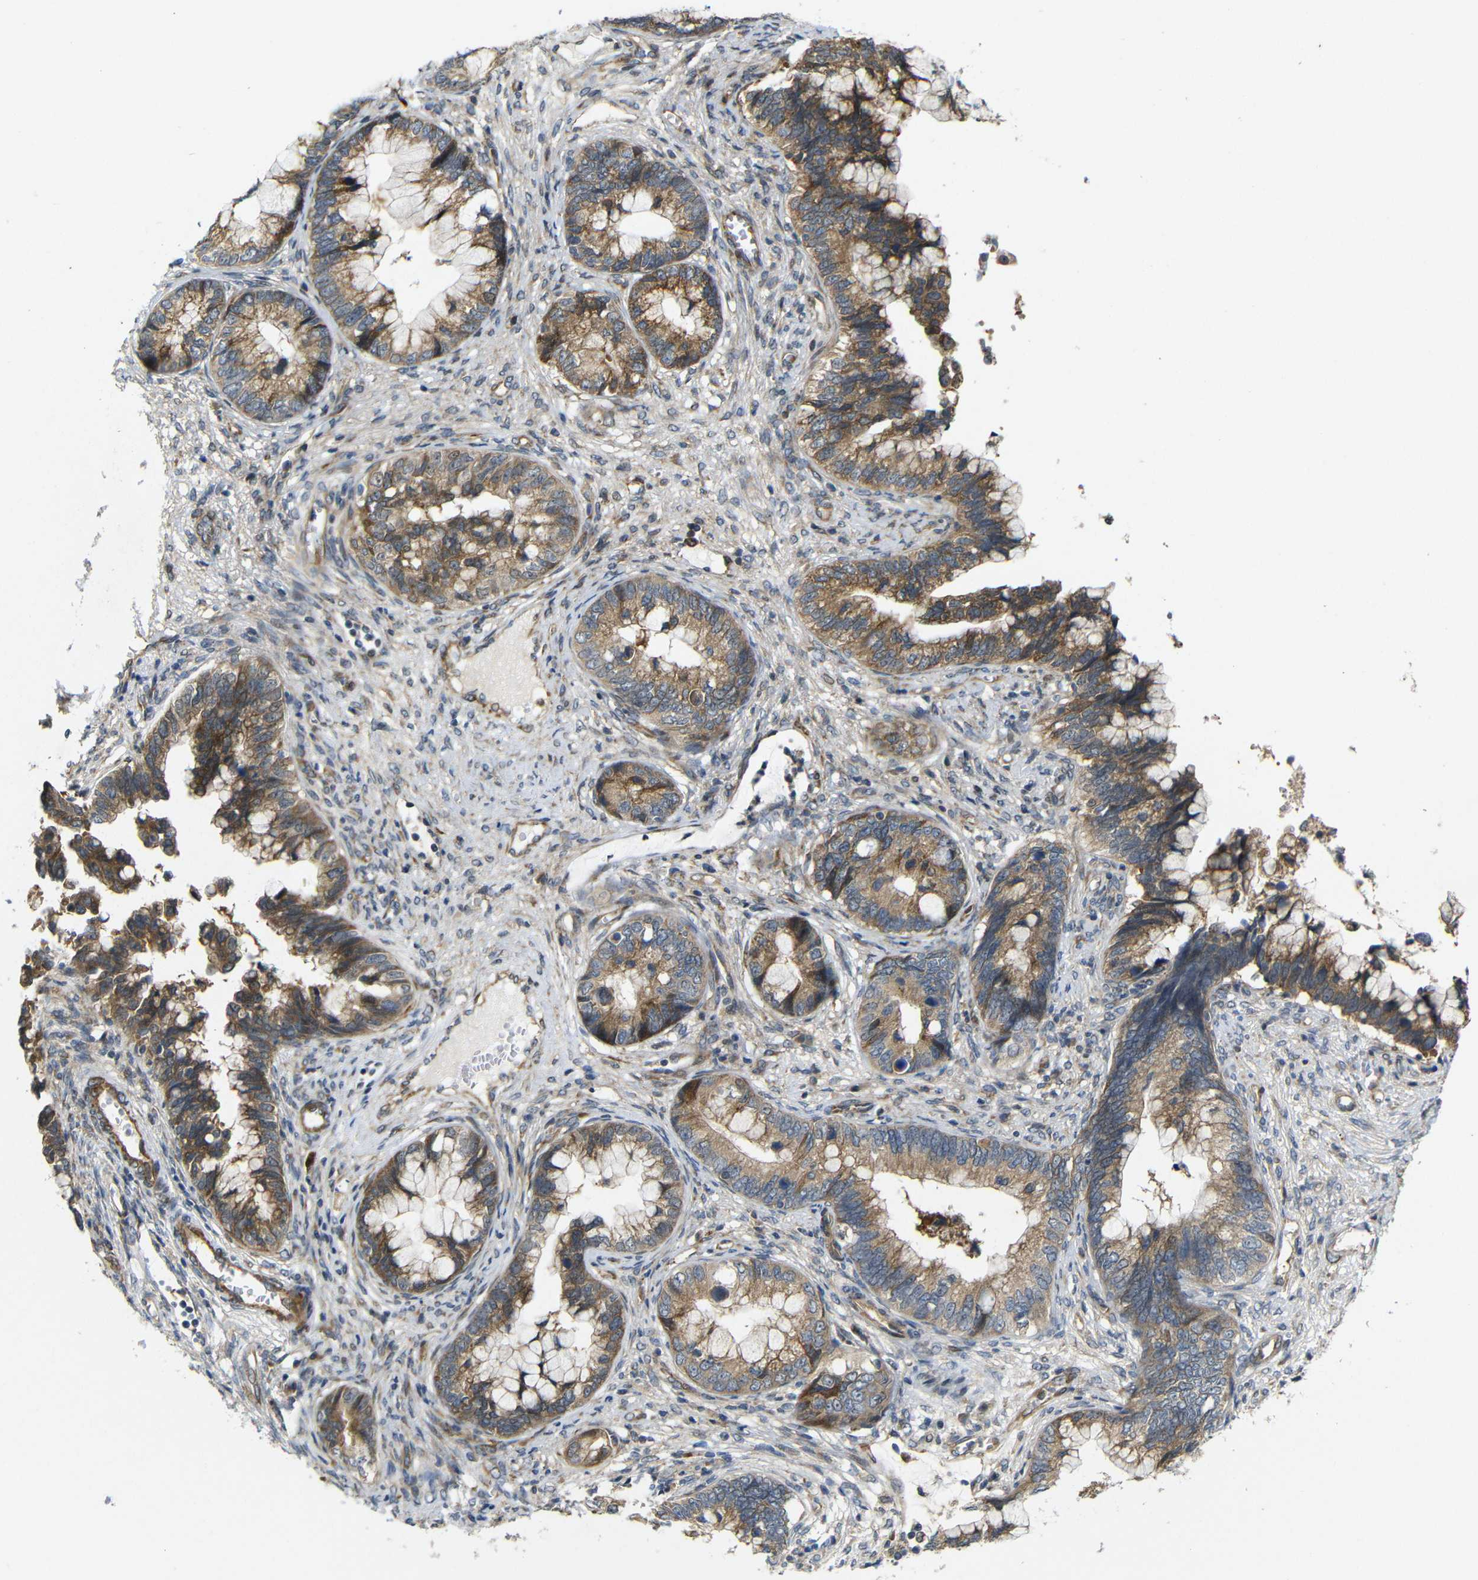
{"staining": {"intensity": "moderate", "quantity": ">75%", "location": "cytoplasmic/membranous"}, "tissue": "cervical cancer", "cell_type": "Tumor cells", "image_type": "cancer", "snomed": [{"axis": "morphology", "description": "Adenocarcinoma, NOS"}, {"axis": "topography", "description": "Cervix"}], "caption": "IHC photomicrograph of neoplastic tissue: cervical adenocarcinoma stained using immunohistochemistry exhibits medium levels of moderate protein expression localized specifically in the cytoplasmic/membranous of tumor cells, appearing as a cytoplasmic/membranous brown color.", "gene": "P3H2", "patient": {"sex": "female", "age": 44}}